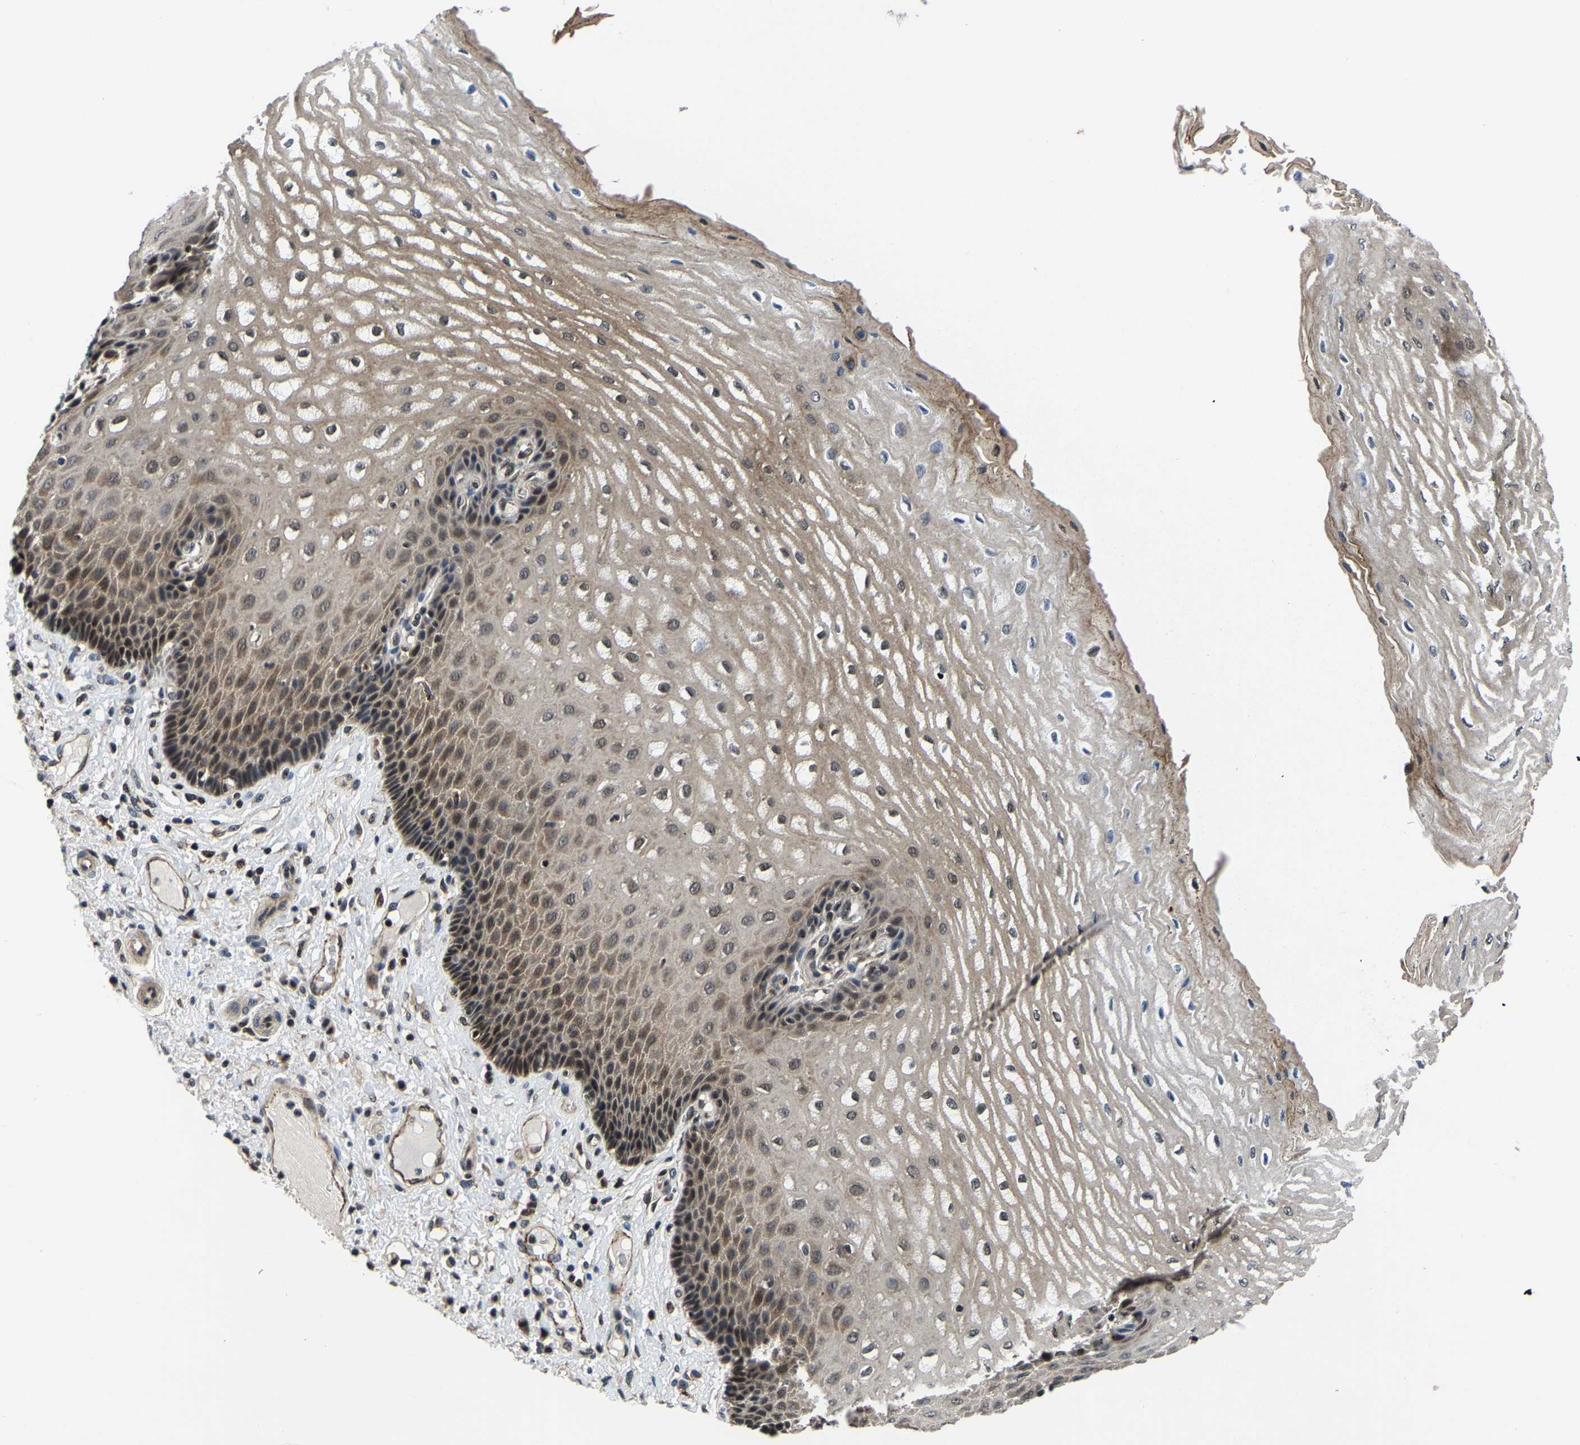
{"staining": {"intensity": "weak", "quantity": ">75%", "location": "cytoplasmic/membranous,nuclear"}, "tissue": "esophagus", "cell_type": "Squamous epithelial cells", "image_type": "normal", "snomed": [{"axis": "morphology", "description": "Normal tissue, NOS"}, {"axis": "topography", "description": "Esophagus"}], "caption": "This micrograph exhibits immunohistochemistry staining of benign esophagus, with low weak cytoplasmic/membranous,nuclear positivity in about >75% of squamous epithelial cells.", "gene": "DFFA", "patient": {"sex": "male", "age": 54}}